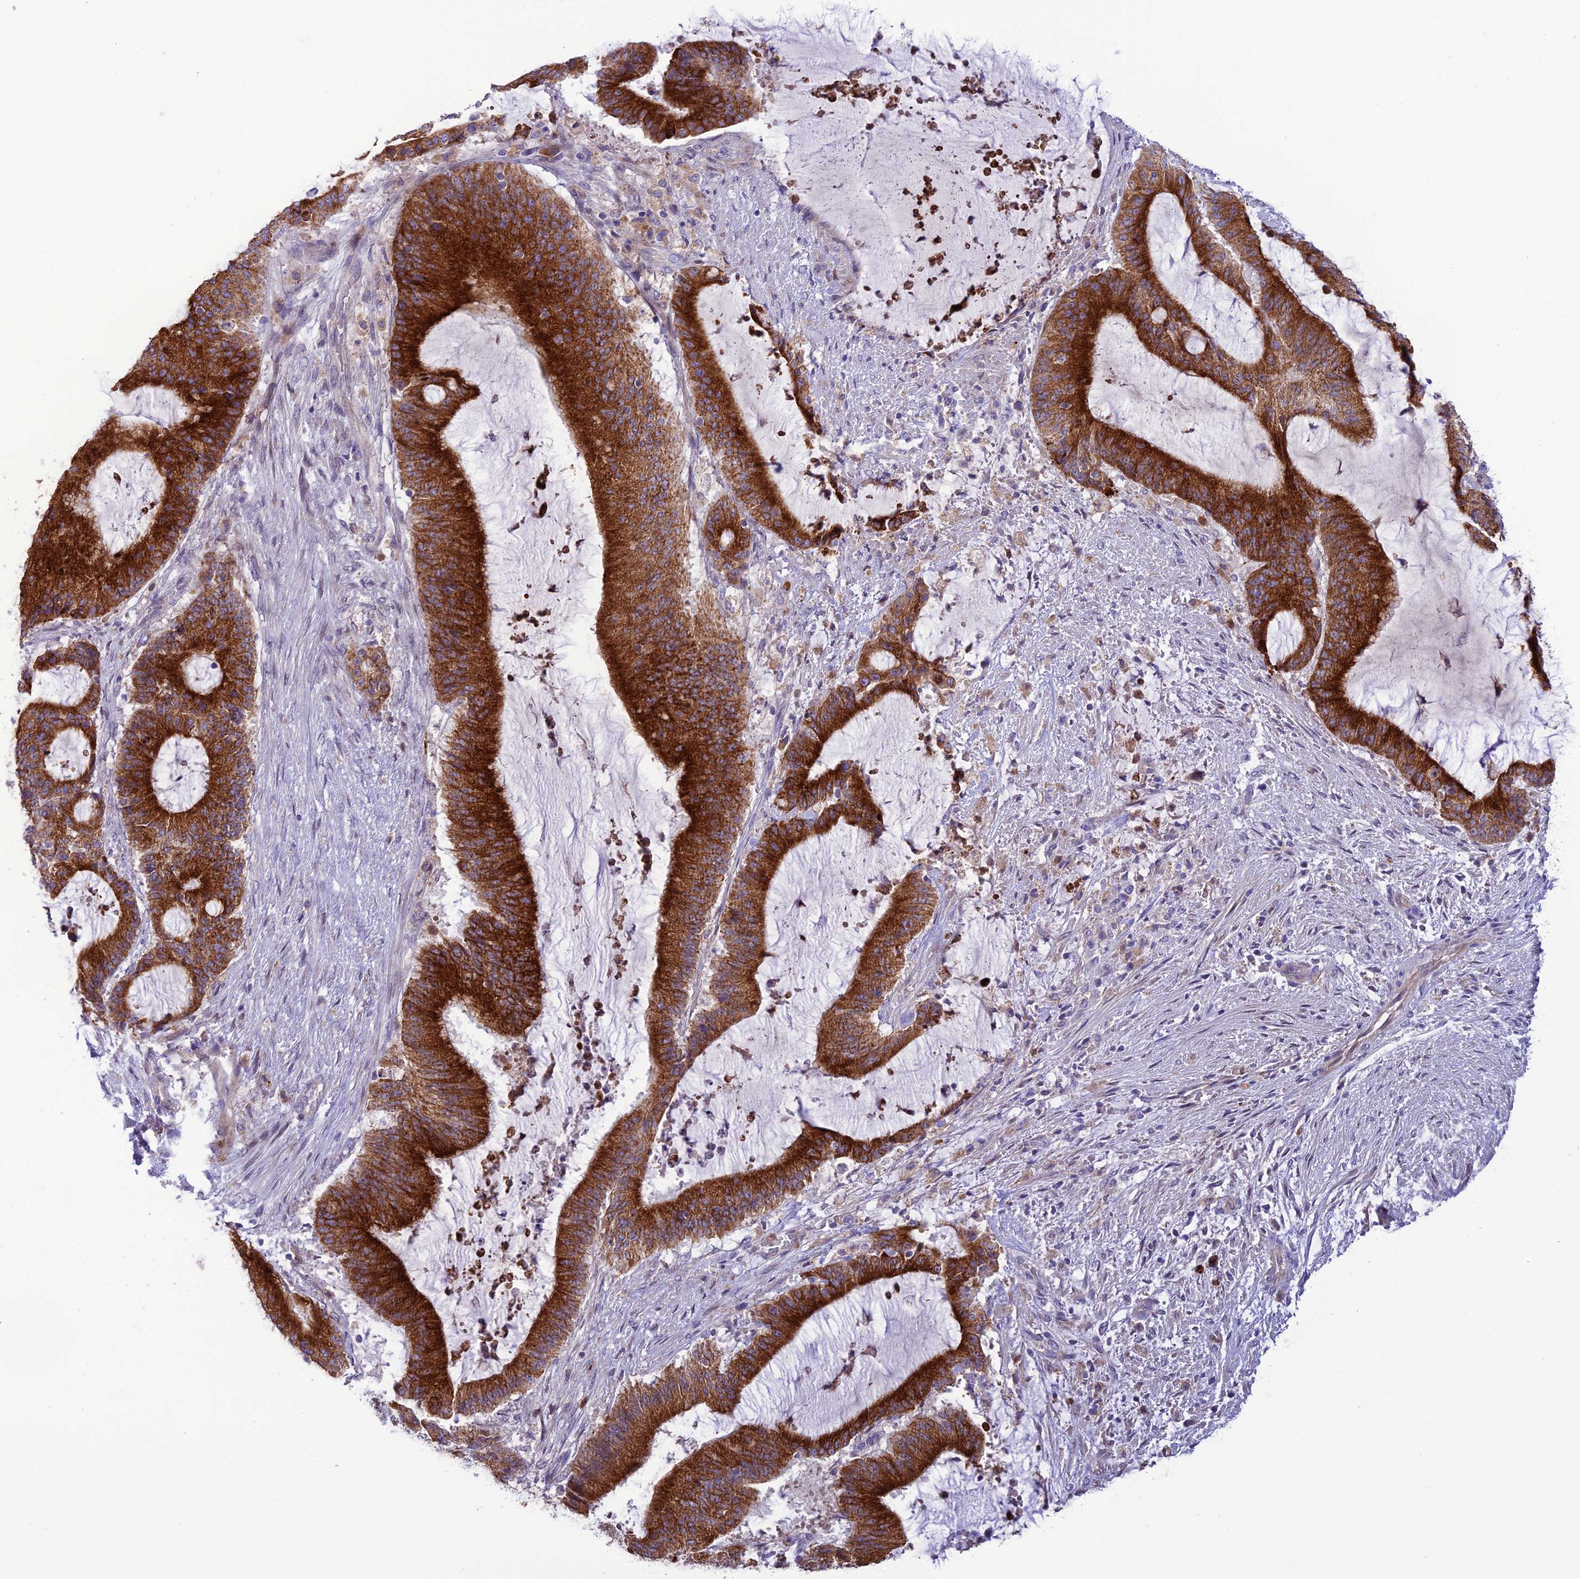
{"staining": {"intensity": "strong", "quantity": ">75%", "location": "cytoplasmic/membranous"}, "tissue": "liver cancer", "cell_type": "Tumor cells", "image_type": "cancer", "snomed": [{"axis": "morphology", "description": "Normal tissue, NOS"}, {"axis": "morphology", "description": "Cholangiocarcinoma"}, {"axis": "topography", "description": "Liver"}, {"axis": "topography", "description": "Peripheral nerve tissue"}], "caption": "Tumor cells show strong cytoplasmic/membranous positivity in approximately >75% of cells in liver cancer (cholangiocarcinoma). (Stains: DAB in brown, nuclei in blue, Microscopy: brightfield microscopy at high magnification).", "gene": "JMY", "patient": {"sex": "female", "age": 73}}